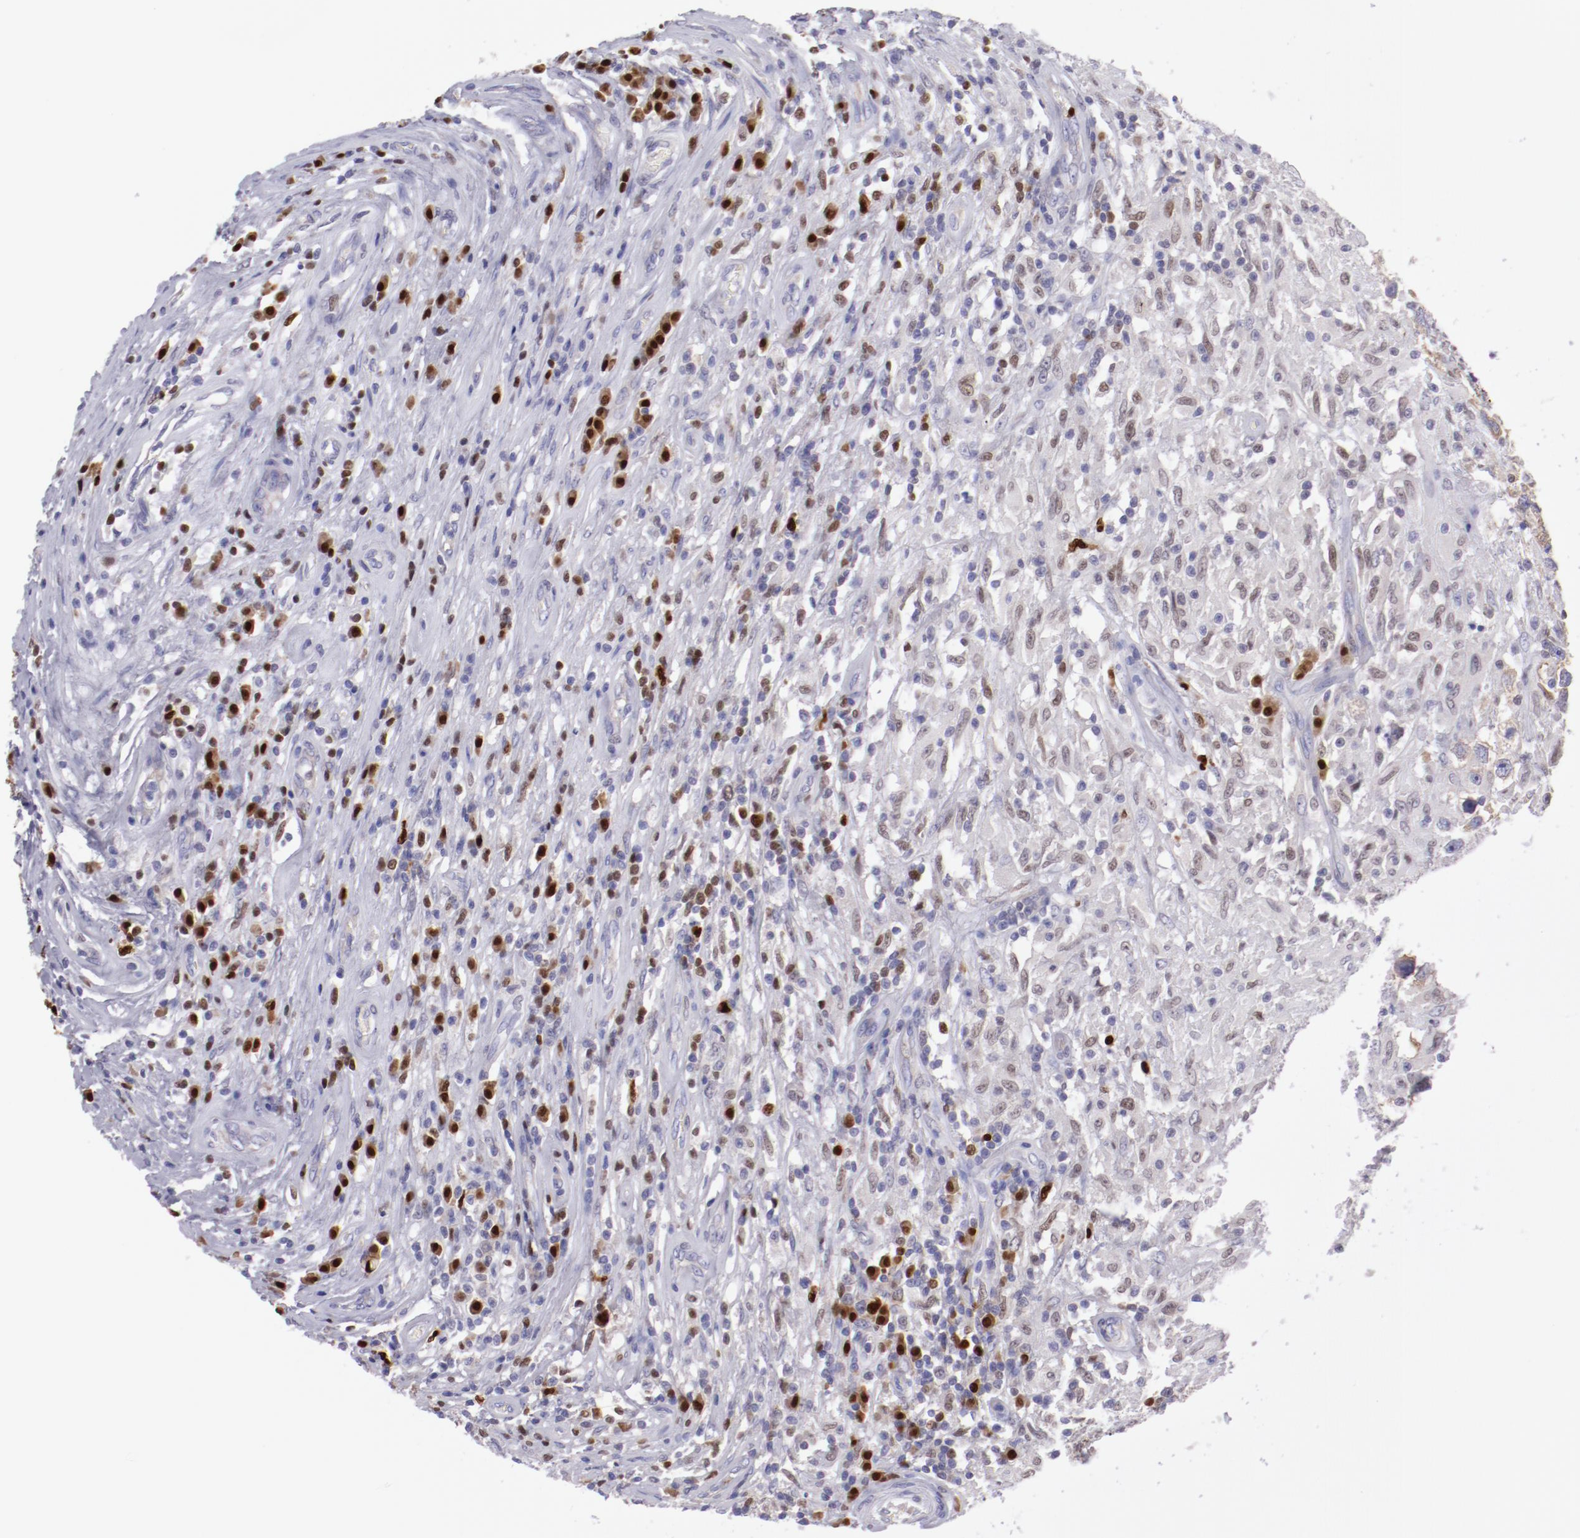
{"staining": {"intensity": "weak", "quantity": "25%-75%", "location": "cytoplasmic/membranous"}, "tissue": "testis cancer", "cell_type": "Tumor cells", "image_type": "cancer", "snomed": [{"axis": "morphology", "description": "Seminoma, NOS"}, {"axis": "topography", "description": "Testis"}], "caption": "Weak cytoplasmic/membranous positivity for a protein is identified in about 25%-75% of tumor cells of seminoma (testis) using immunohistochemistry.", "gene": "IRF8", "patient": {"sex": "male", "age": 34}}